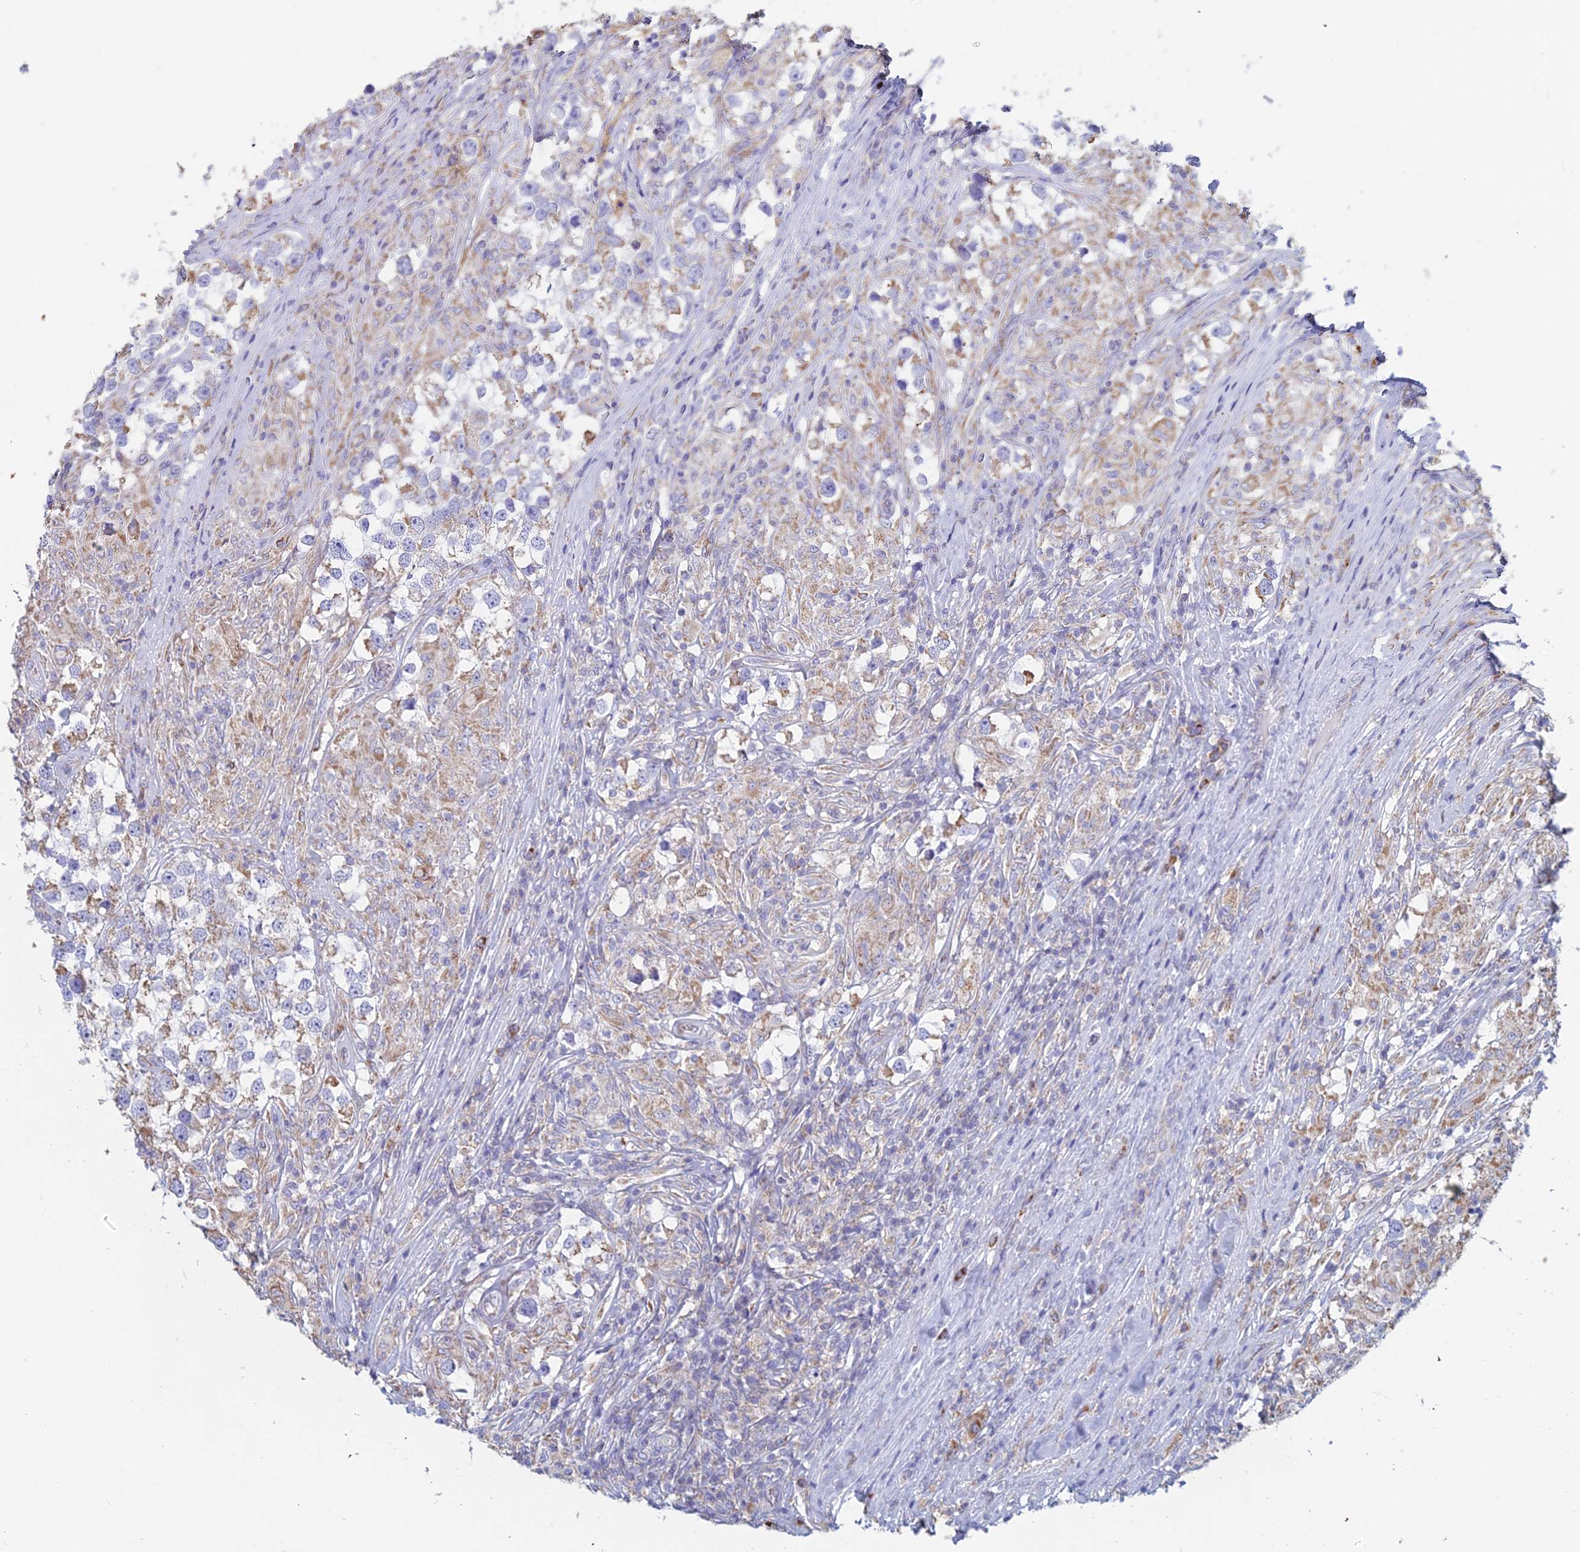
{"staining": {"intensity": "moderate", "quantity": ">75%", "location": "cytoplasmic/membranous"}, "tissue": "testis cancer", "cell_type": "Tumor cells", "image_type": "cancer", "snomed": [{"axis": "morphology", "description": "Seminoma, NOS"}, {"axis": "topography", "description": "Testis"}], "caption": "Moderate cytoplasmic/membranous positivity is appreciated in approximately >75% of tumor cells in seminoma (testis).", "gene": "CRACR2B", "patient": {"sex": "male", "age": 46}}